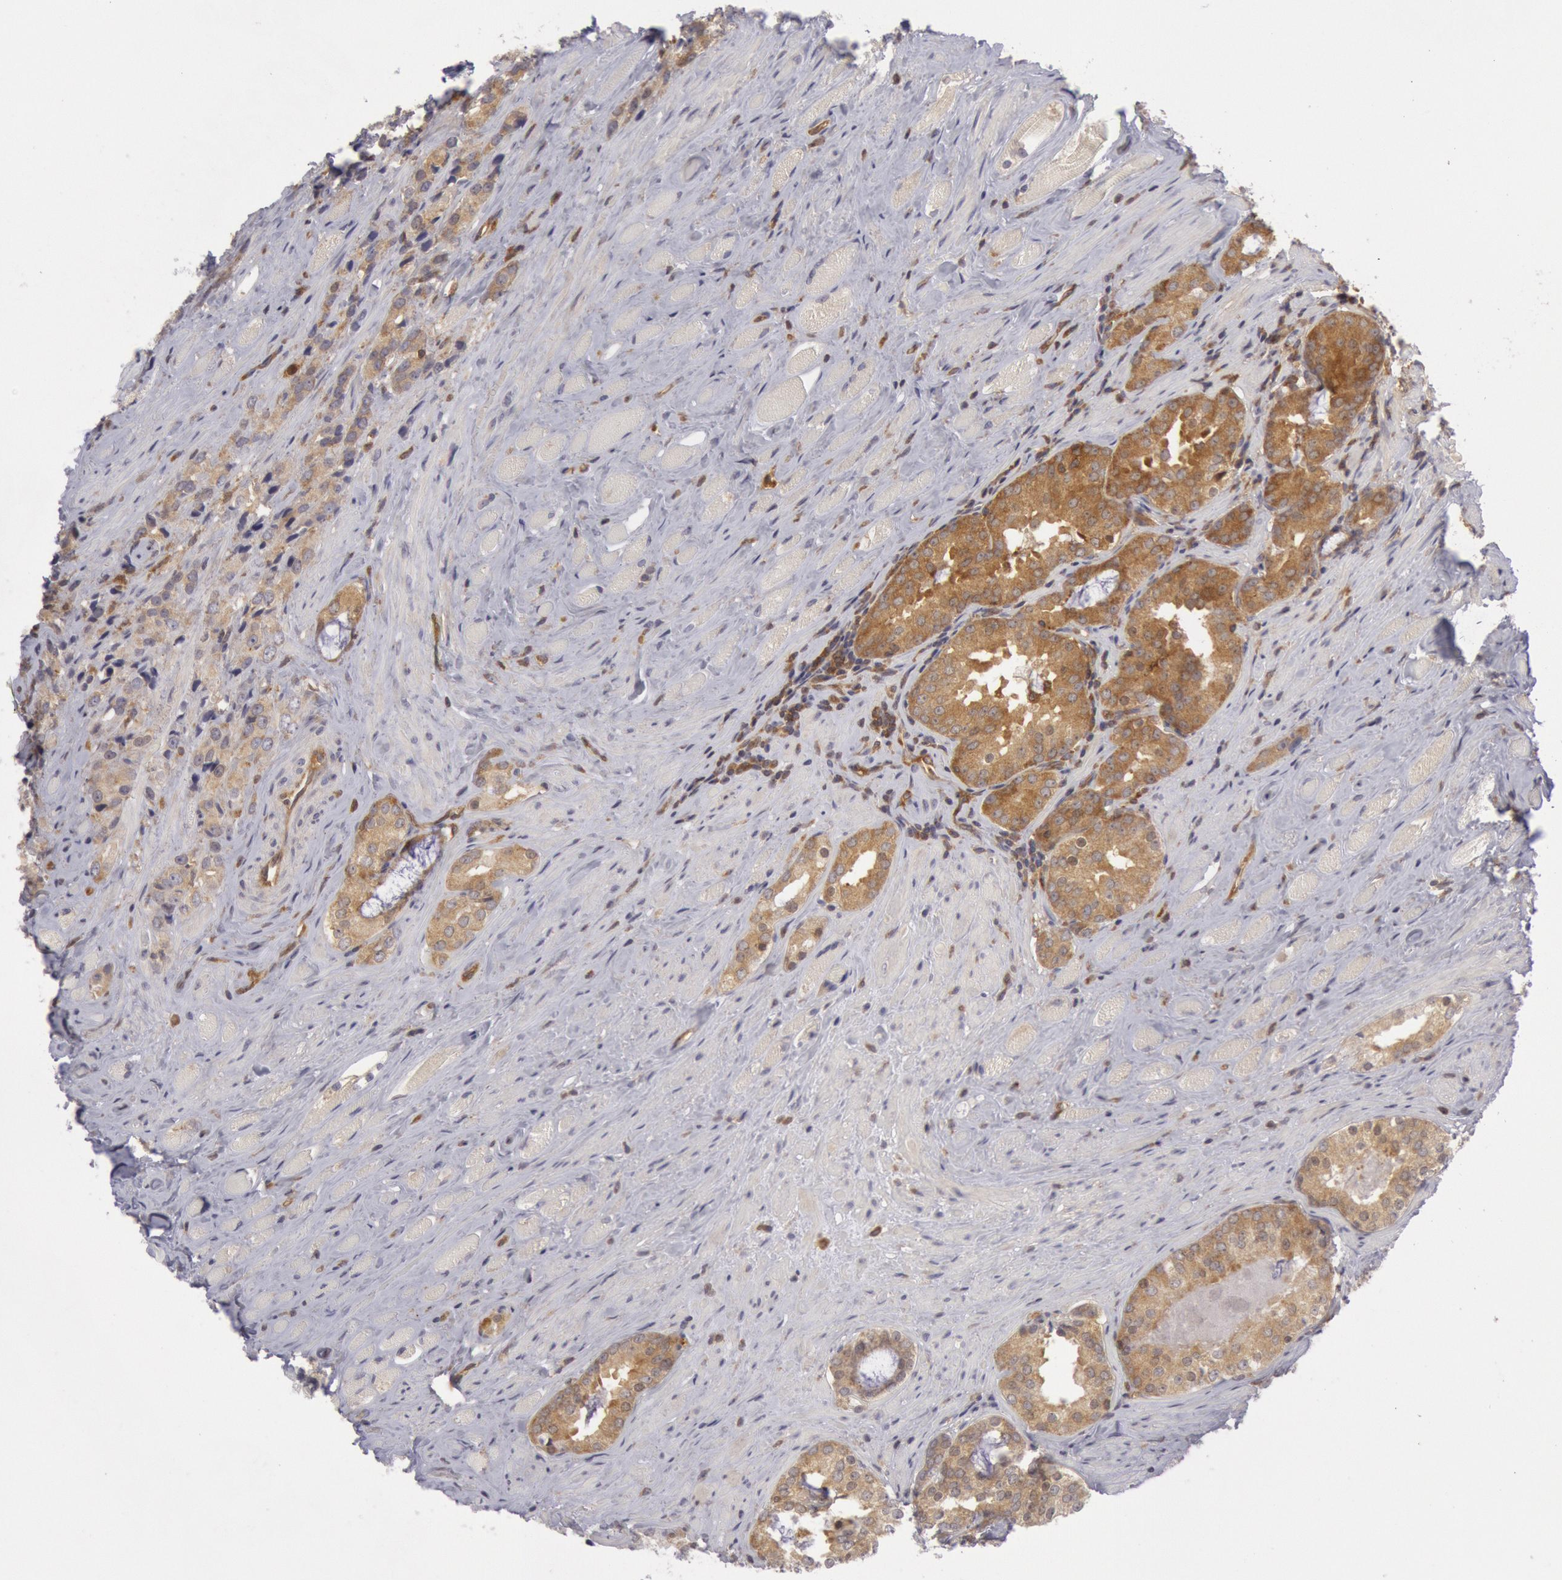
{"staining": {"intensity": "moderate", "quantity": ">75%", "location": "cytoplasmic/membranous"}, "tissue": "prostate cancer", "cell_type": "Tumor cells", "image_type": "cancer", "snomed": [{"axis": "morphology", "description": "Adenocarcinoma, Medium grade"}, {"axis": "topography", "description": "Prostate"}], "caption": "Brown immunohistochemical staining in human prostate cancer (adenocarcinoma (medium-grade)) demonstrates moderate cytoplasmic/membranous expression in about >75% of tumor cells.", "gene": "IKBKB", "patient": {"sex": "male", "age": 73}}